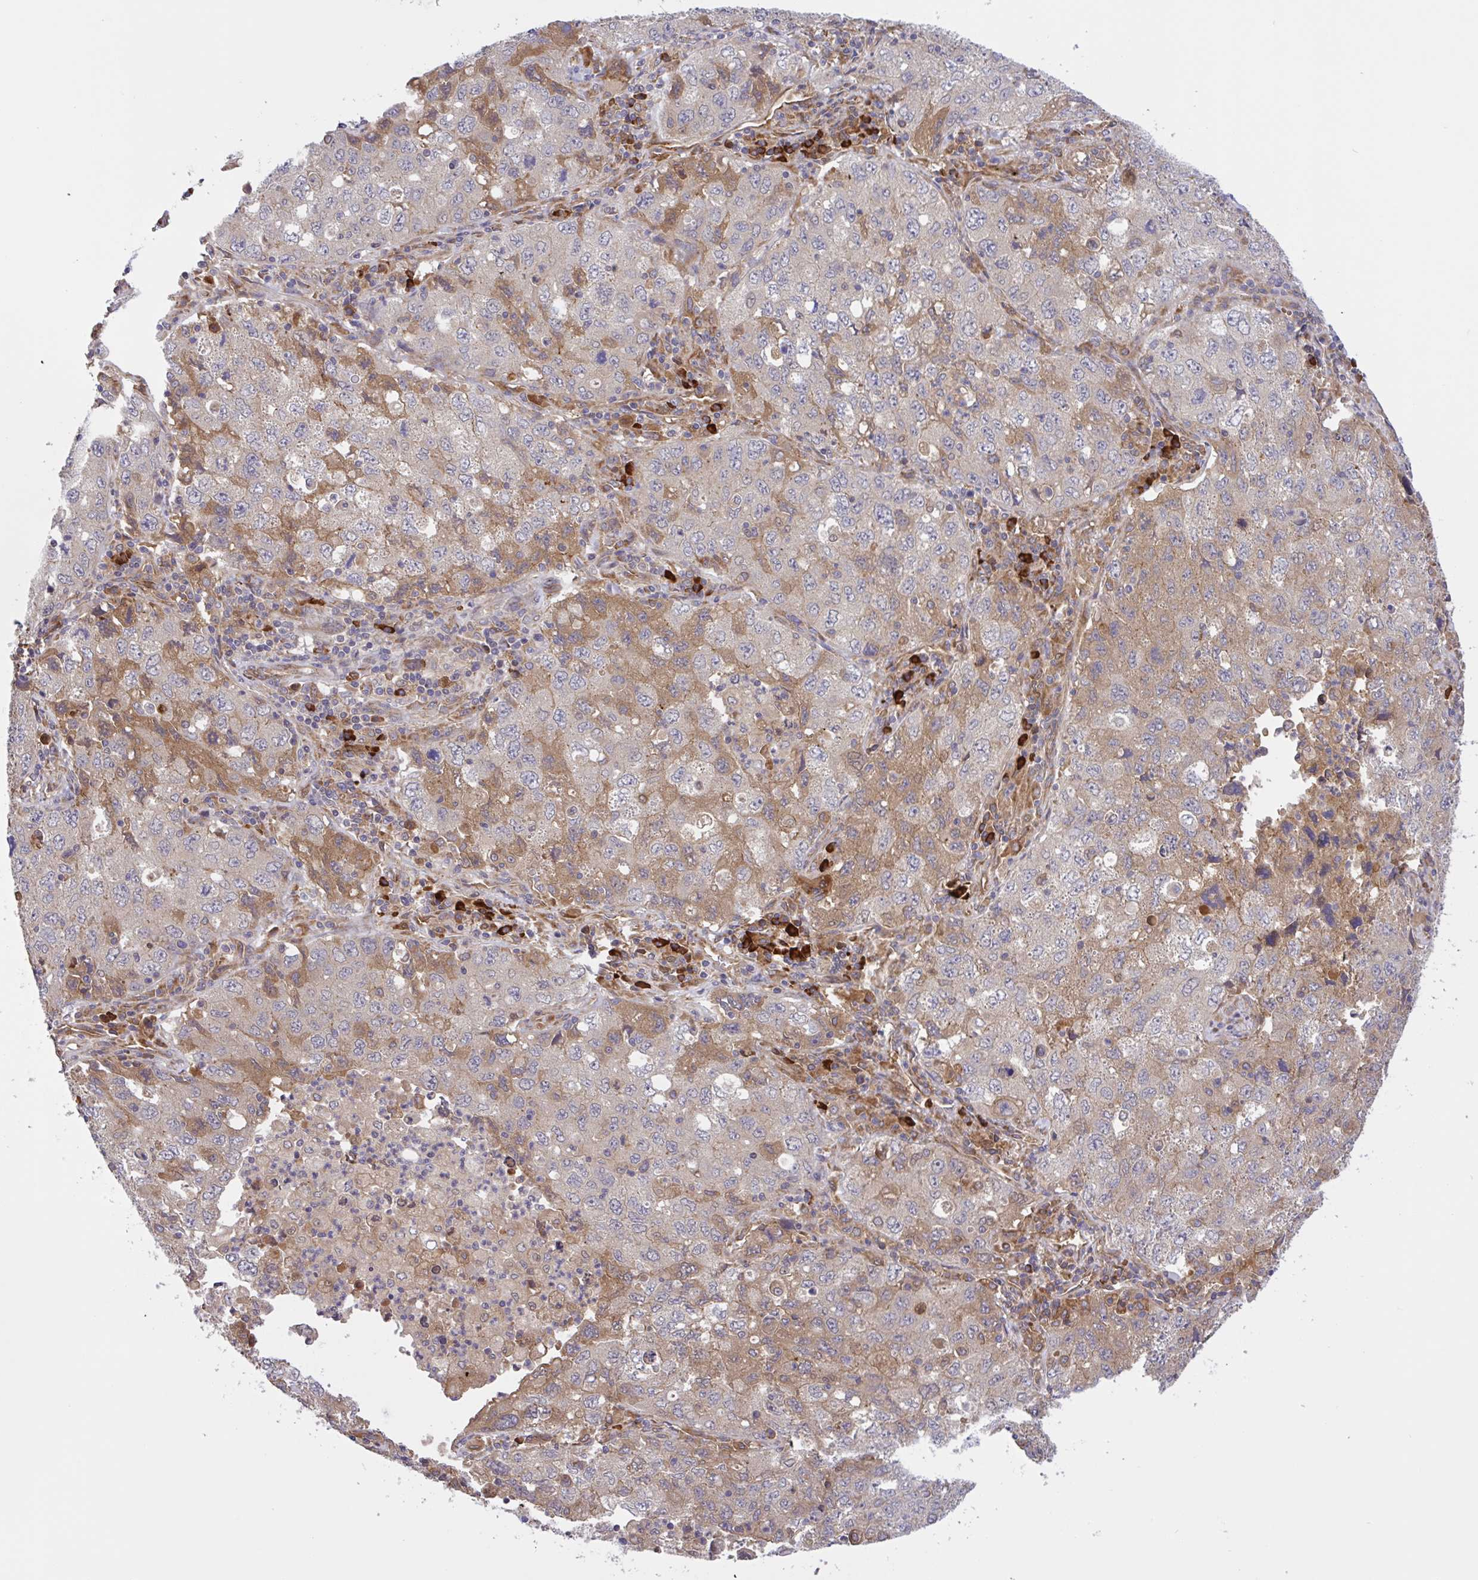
{"staining": {"intensity": "moderate", "quantity": "25%-75%", "location": "cytoplasmic/membranous"}, "tissue": "lung cancer", "cell_type": "Tumor cells", "image_type": "cancer", "snomed": [{"axis": "morphology", "description": "Adenocarcinoma, NOS"}, {"axis": "topography", "description": "Lung"}], "caption": "Tumor cells exhibit medium levels of moderate cytoplasmic/membranous expression in approximately 25%-75% of cells in lung adenocarcinoma.", "gene": "INTS10", "patient": {"sex": "female", "age": 57}}